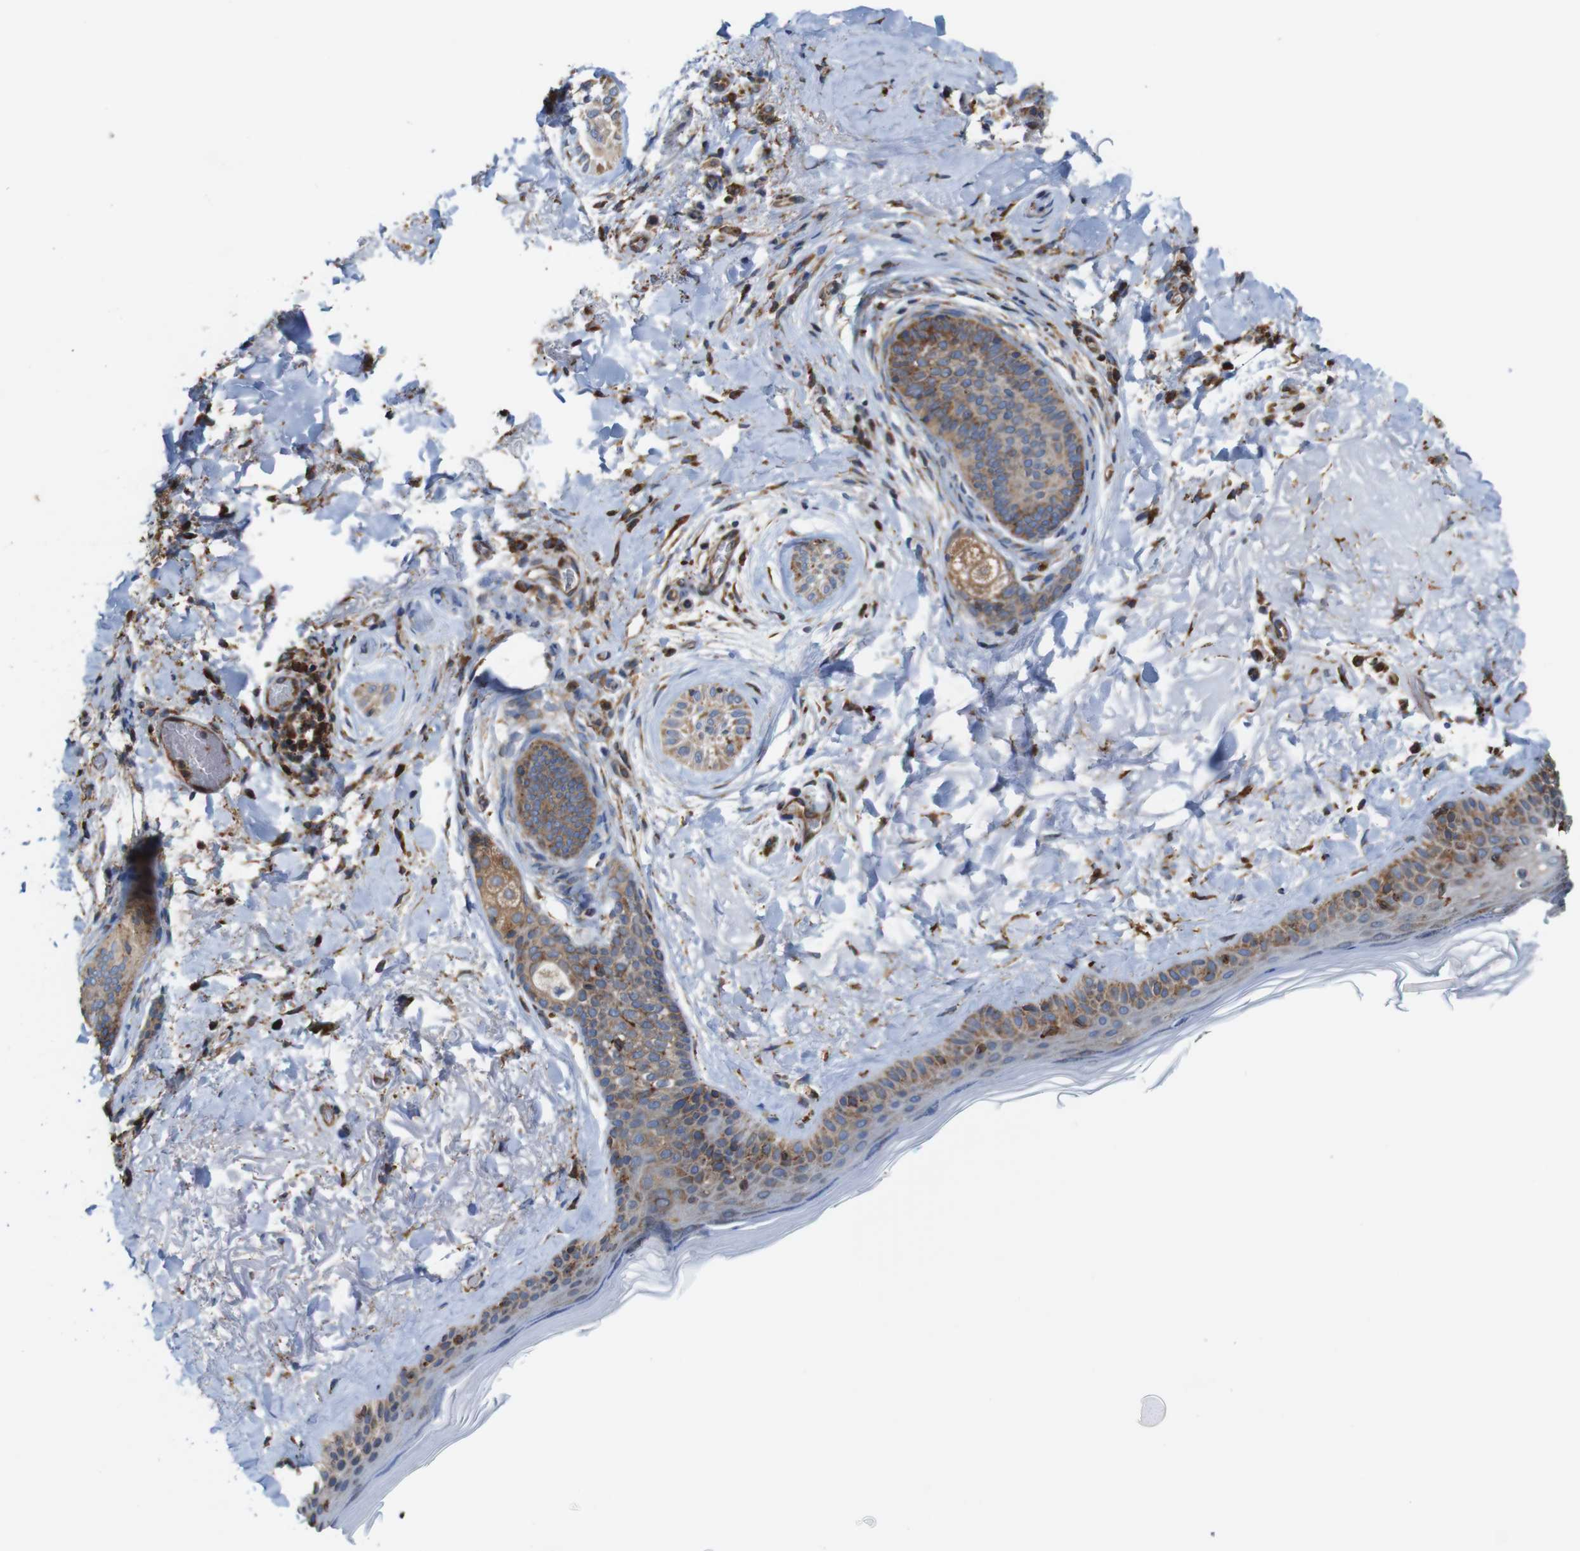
{"staining": {"intensity": "weak", "quantity": ">75%", "location": "cytoplasmic/membranous"}, "tissue": "skin cancer", "cell_type": "Tumor cells", "image_type": "cancer", "snomed": [{"axis": "morphology", "description": "Normal tissue, NOS"}, {"axis": "morphology", "description": "Basal cell carcinoma"}, {"axis": "topography", "description": "Skin"}], "caption": "High-power microscopy captured an IHC histopathology image of skin basal cell carcinoma, revealing weak cytoplasmic/membranous expression in about >75% of tumor cells. (DAB = brown stain, brightfield microscopy at high magnification).", "gene": "UGGT1", "patient": {"sex": "female", "age": 71}}